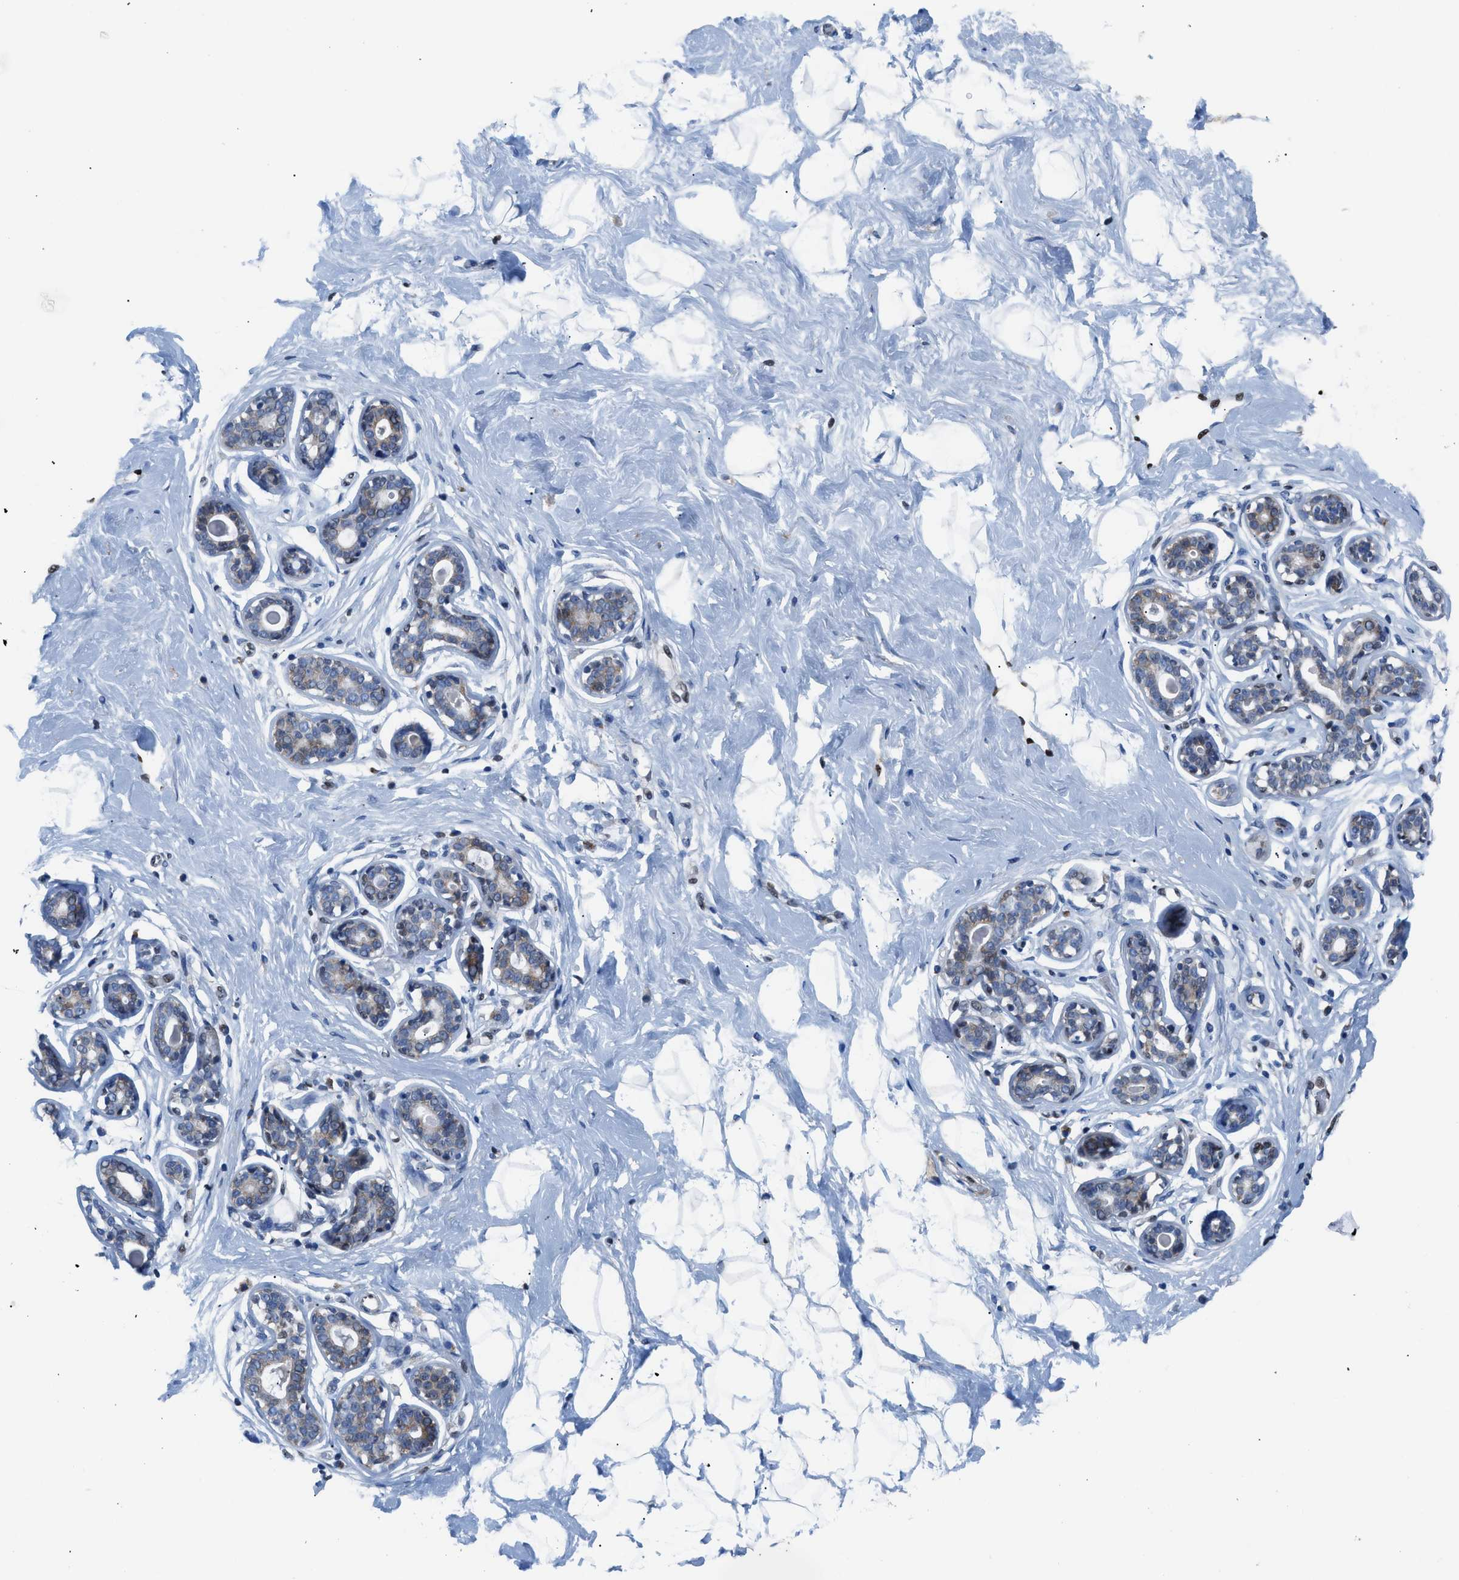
{"staining": {"intensity": "negative", "quantity": "none", "location": "none"}, "tissue": "breast", "cell_type": "Adipocytes", "image_type": "normal", "snomed": [{"axis": "morphology", "description": "Normal tissue, NOS"}, {"axis": "topography", "description": "Breast"}], "caption": "Histopathology image shows no protein positivity in adipocytes of normal breast. Brightfield microscopy of immunohistochemistry stained with DAB (3,3'-diaminobenzidine) (brown) and hematoxylin (blue), captured at high magnification.", "gene": "LMO2", "patient": {"sex": "female", "age": 23}}